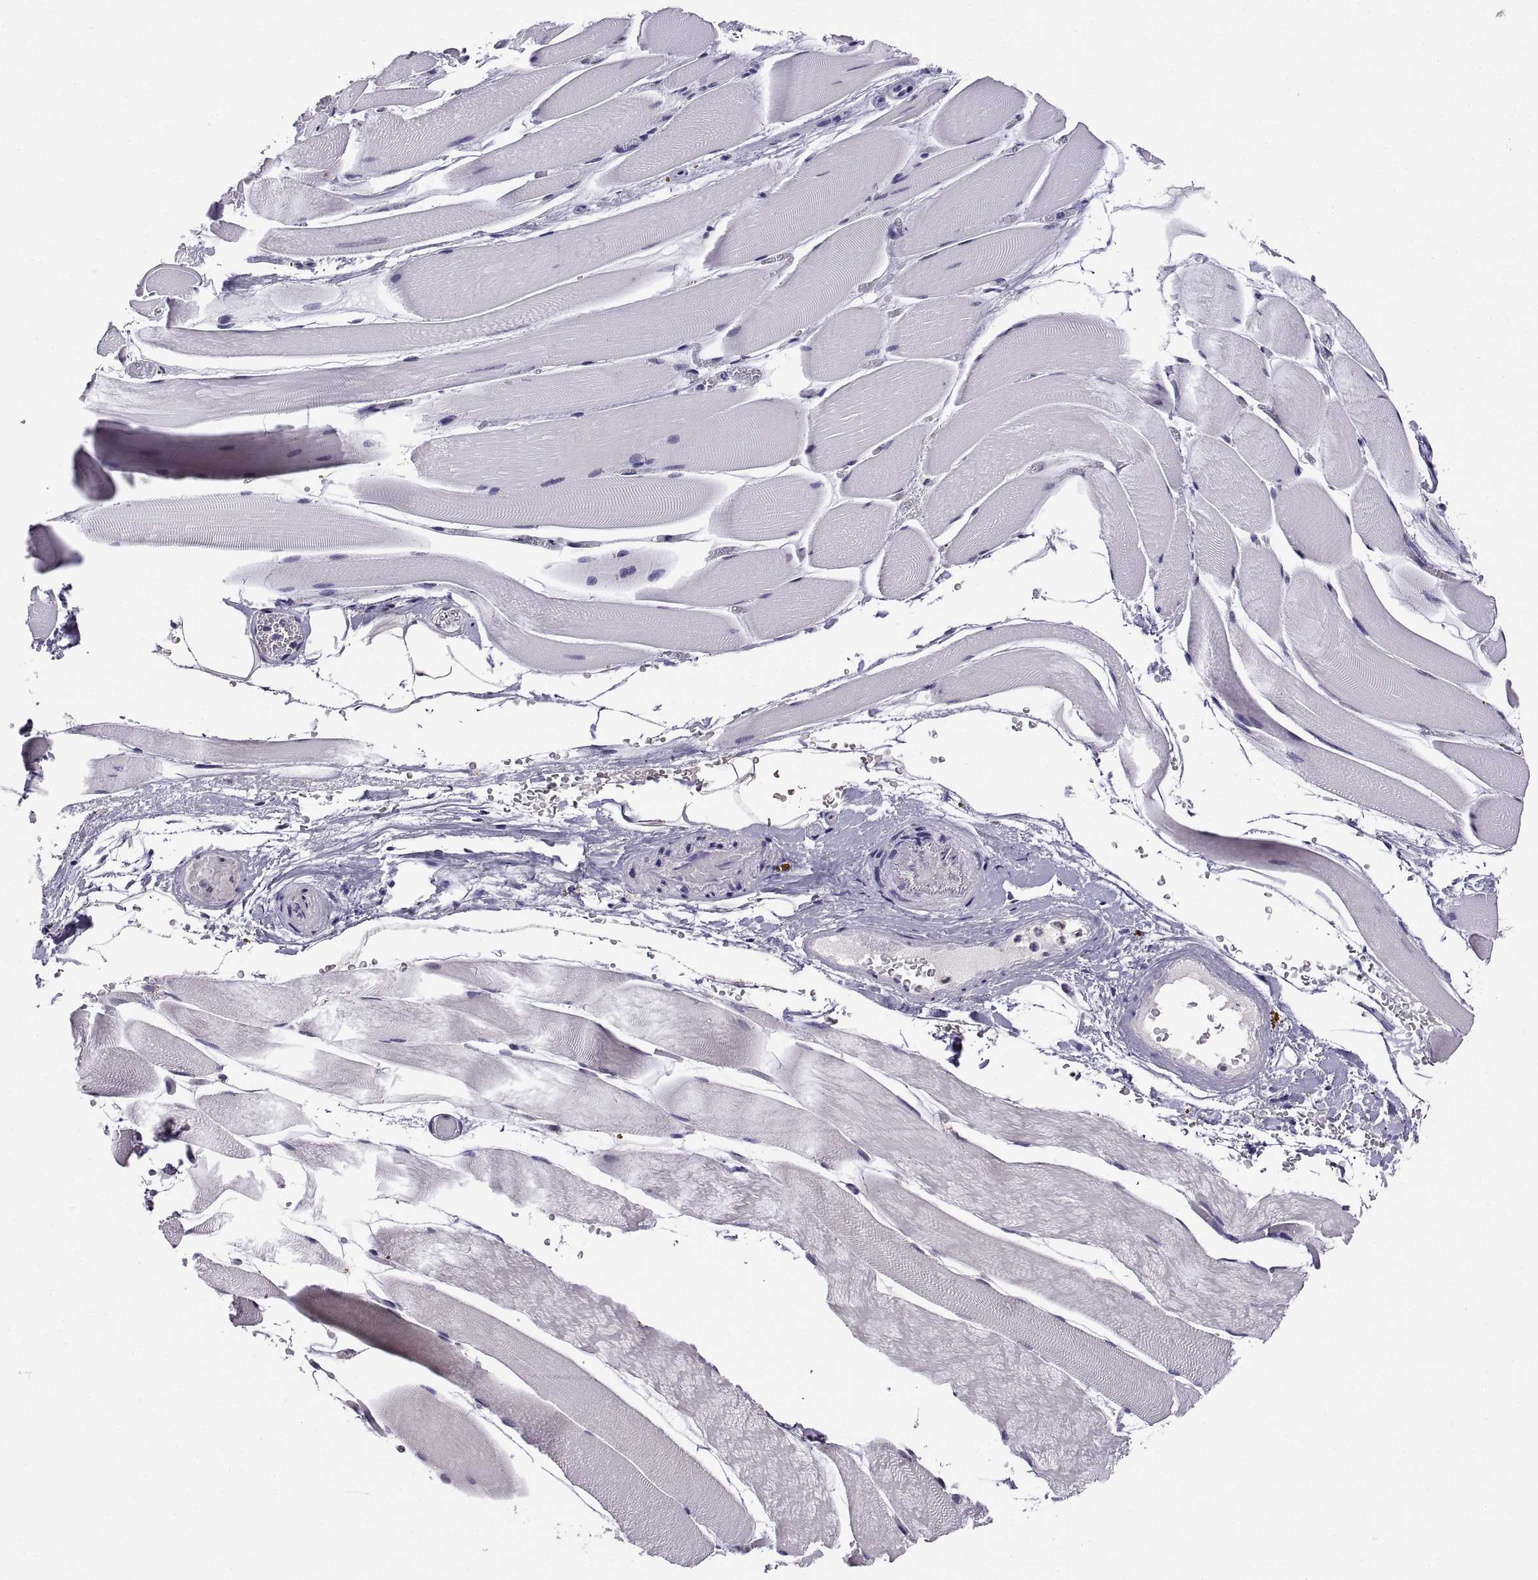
{"staining": {"intensity": "negative", "quantity": "none", "location": "none"}, "tissue": "skeletal muscle", "cell_type": "Myocytes", "image_type": "normal", "snomed": [{"axis": "morphology", "description": "Normal tissue, NOS"}, {"axis": "topography", "description": "Skeletal muscle"}], "caption": "This is an IHC photomicrograph of benign human skeletal muscle. There is no staining in myocytes.", "gene": "CHFR", "patient": {"sex": "female", "age": 37}}